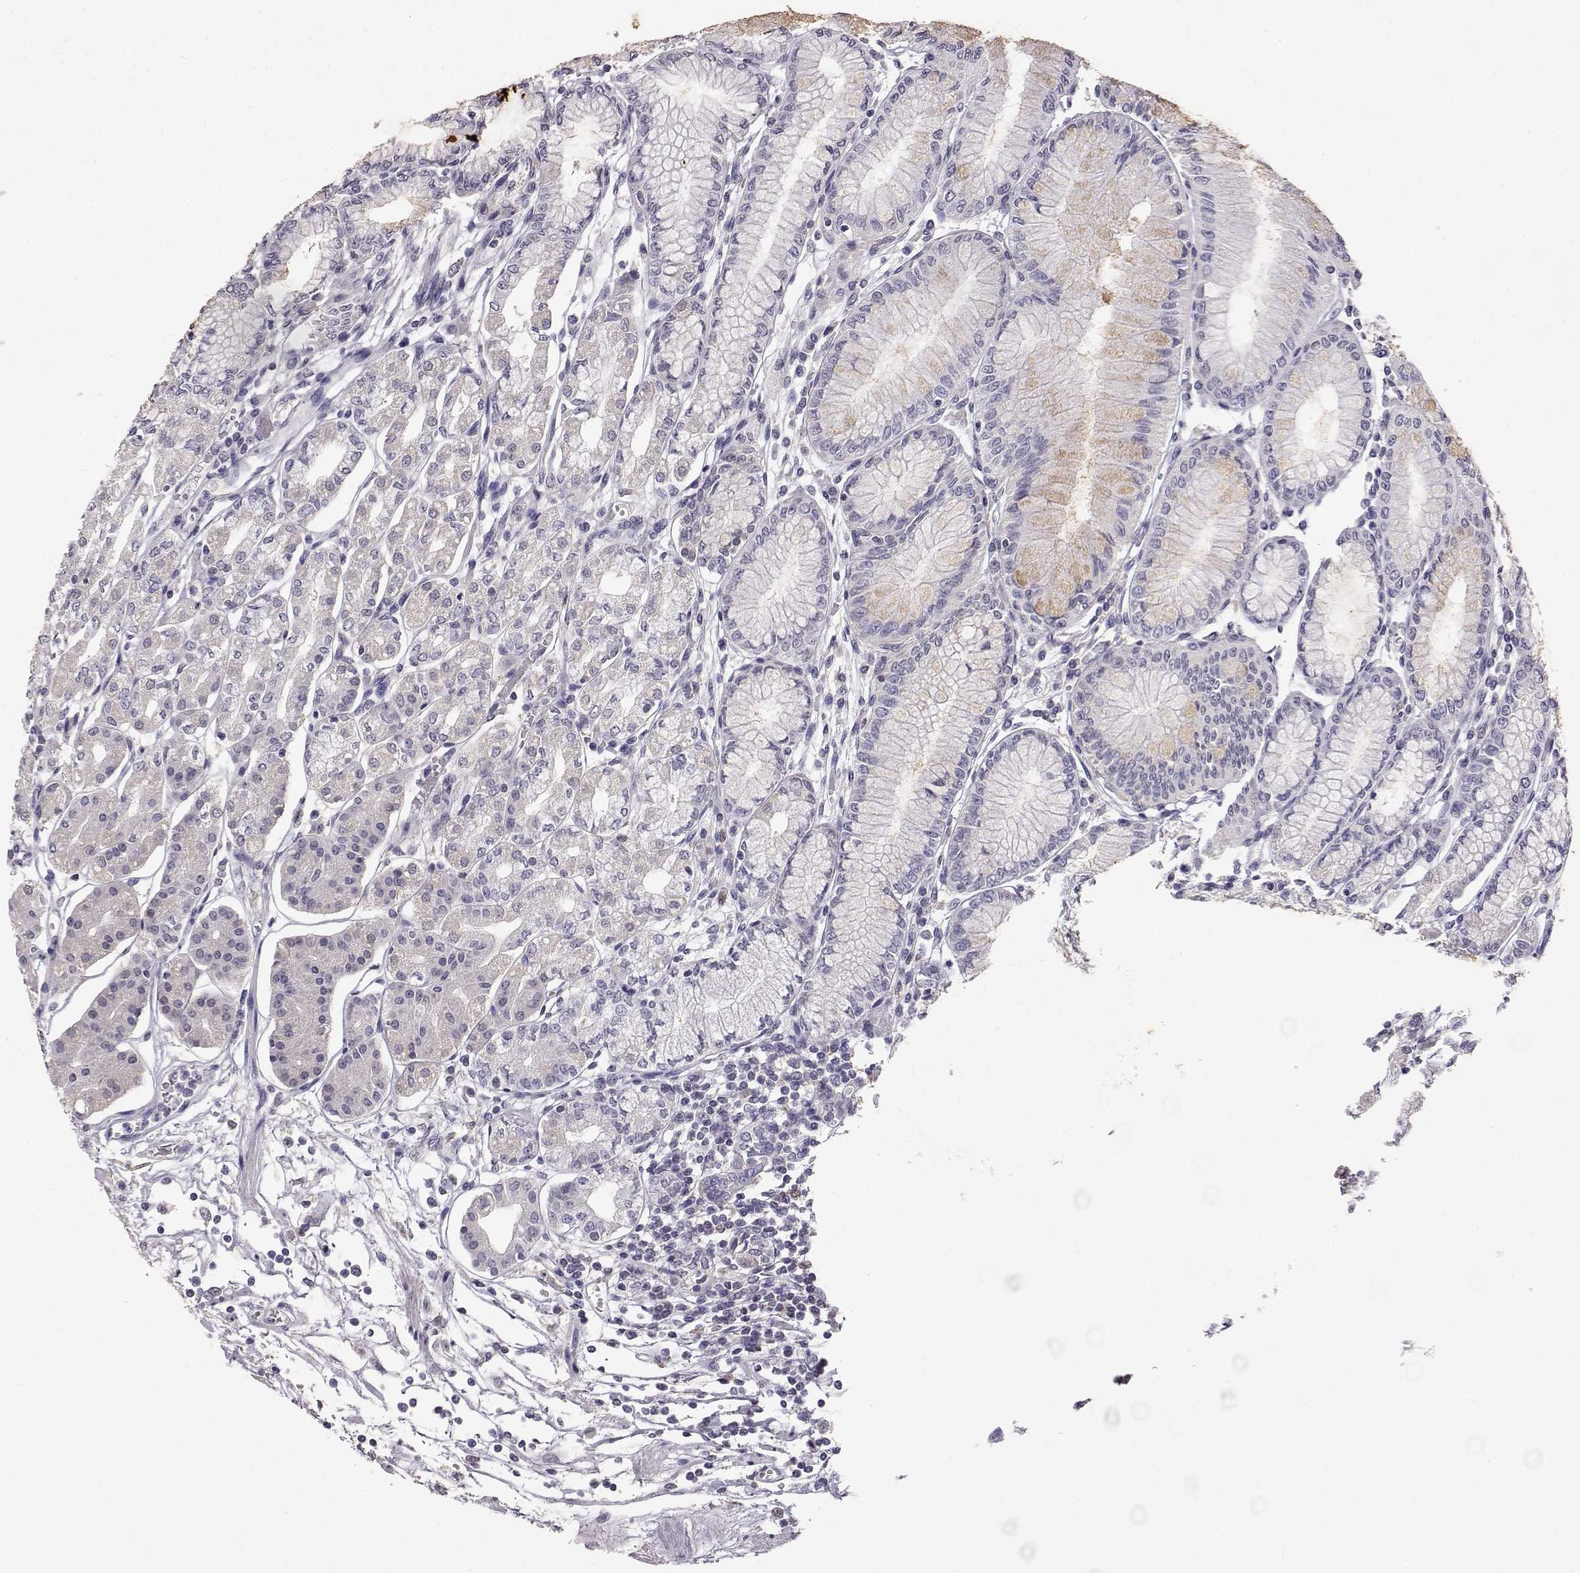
{"staining": {"intensity": "negative", "quantity": "none", "location": "none"}, "tissue": "stomach", "cell_type": "Glandular cells", "image_type": "normal", "snomed": [{"axis": "morphology", "description": "Normal tissue, NOS"}, {"axis": "topography", "description": "Skeletal muscle"}, {"axis": "topography", "description": "Stomach"}], "caption": "This micrograph is of unremarkable stomach stained with immunohistochemistry (IHC) to label a protein in brown with the nuclei are counter-stained blue. There is no staining in glandular cells. (Stains: DAB (3,3'-diaminobenzidine) immunohistochemistry with hematoxylin counter stain, Microscopy: brightfield microscopy at high magnification).", "gene": "AKR1B1", "patient": {"sex": "female", "age": 57}}